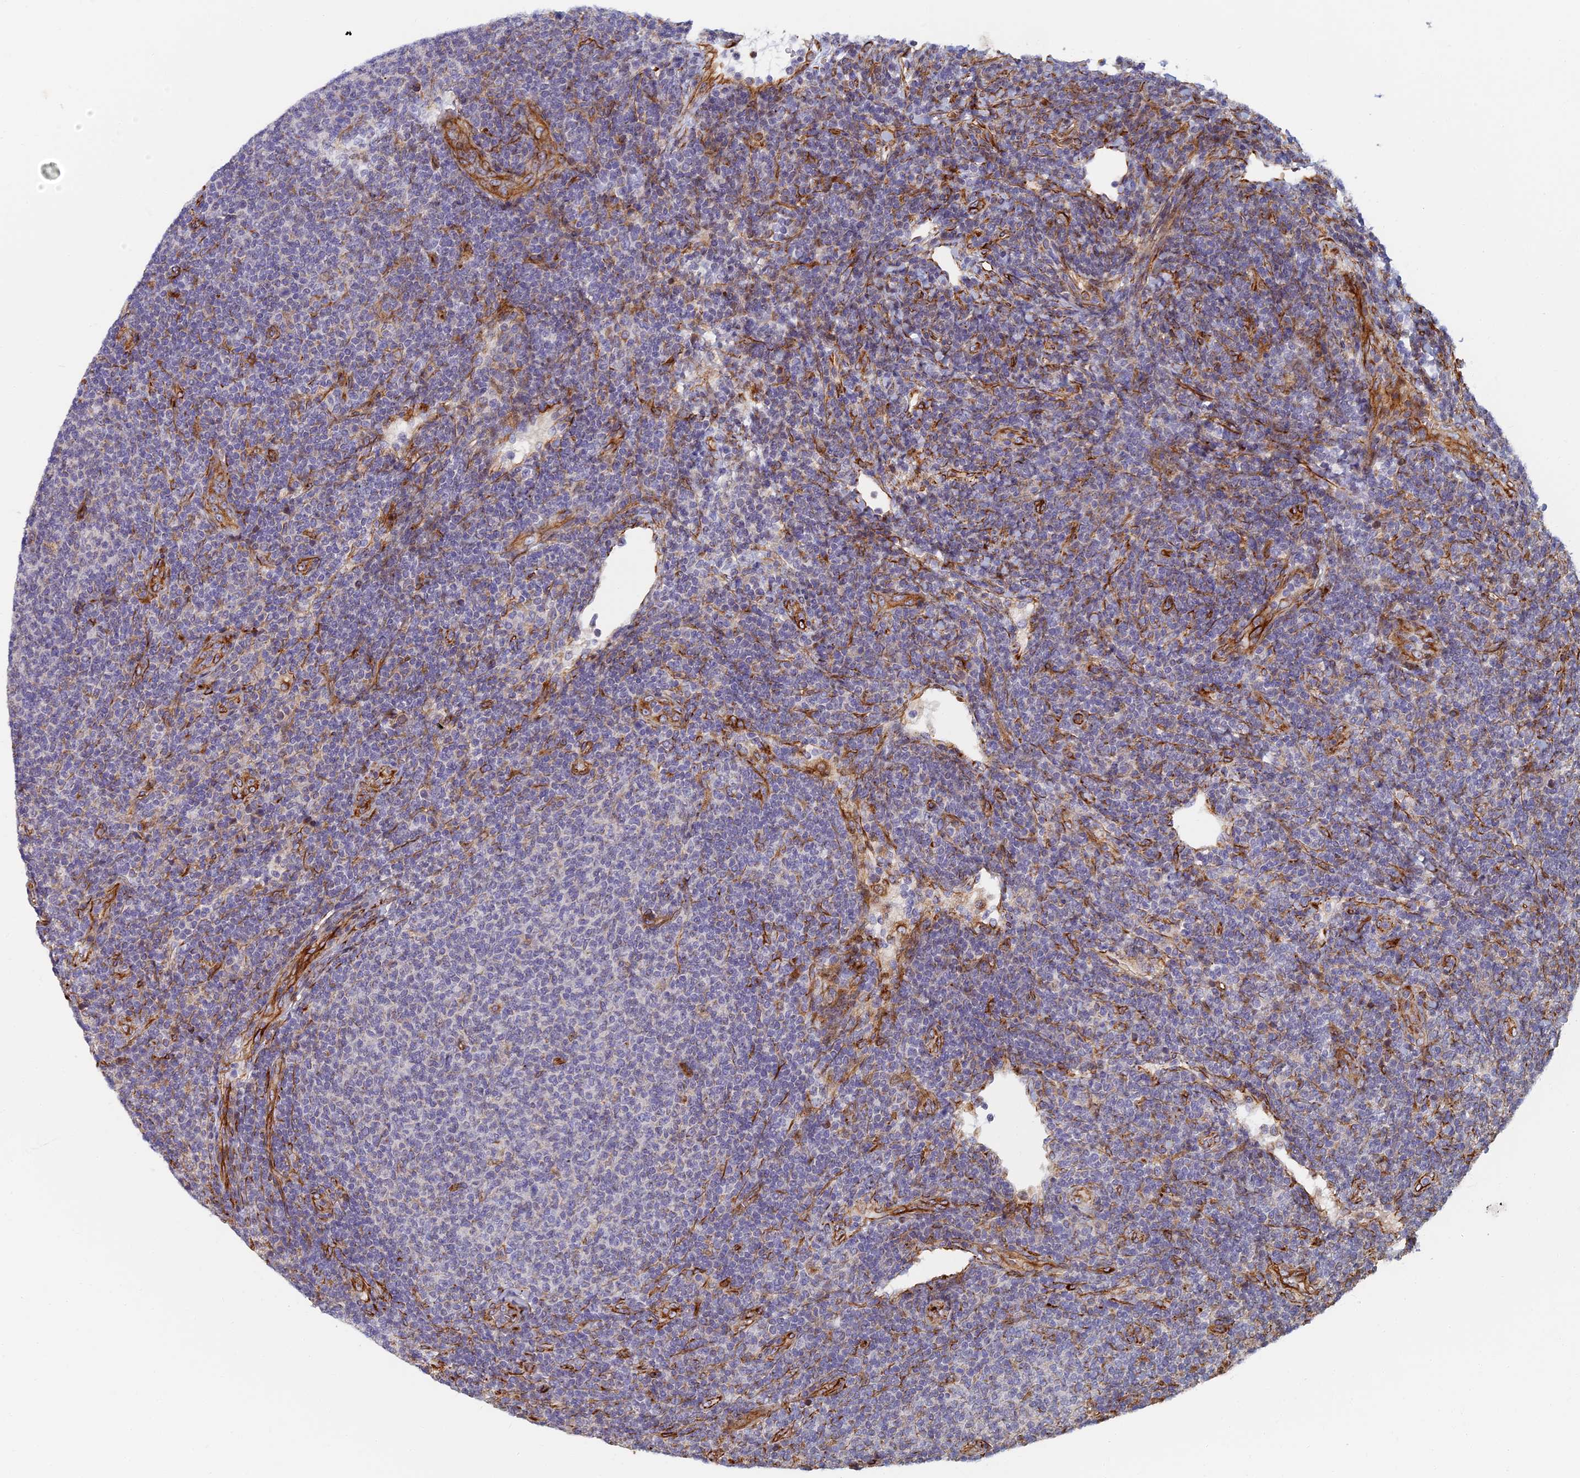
{"staining": {"intensity": "negative", "quantity": "none", "location": "none"}, "tissue": "lymphoma", "cell_type": "Tumor cells", "image_type": "cancer", "snomed": [{"axis": "morphology", "description": "Malignant lymphoma, non-Hodgkin's type, Low grade"}, {"axis": "topography", "description": "Lymph node"}], "caption": "This is an immunohistochemistry histopathology image of human low-grade malignant lymphoma, non-Hodgkin's type. There is no staining in tumor cells.", "gene": "ABCB10", "patient": {"sex": "male", "age": 66}}